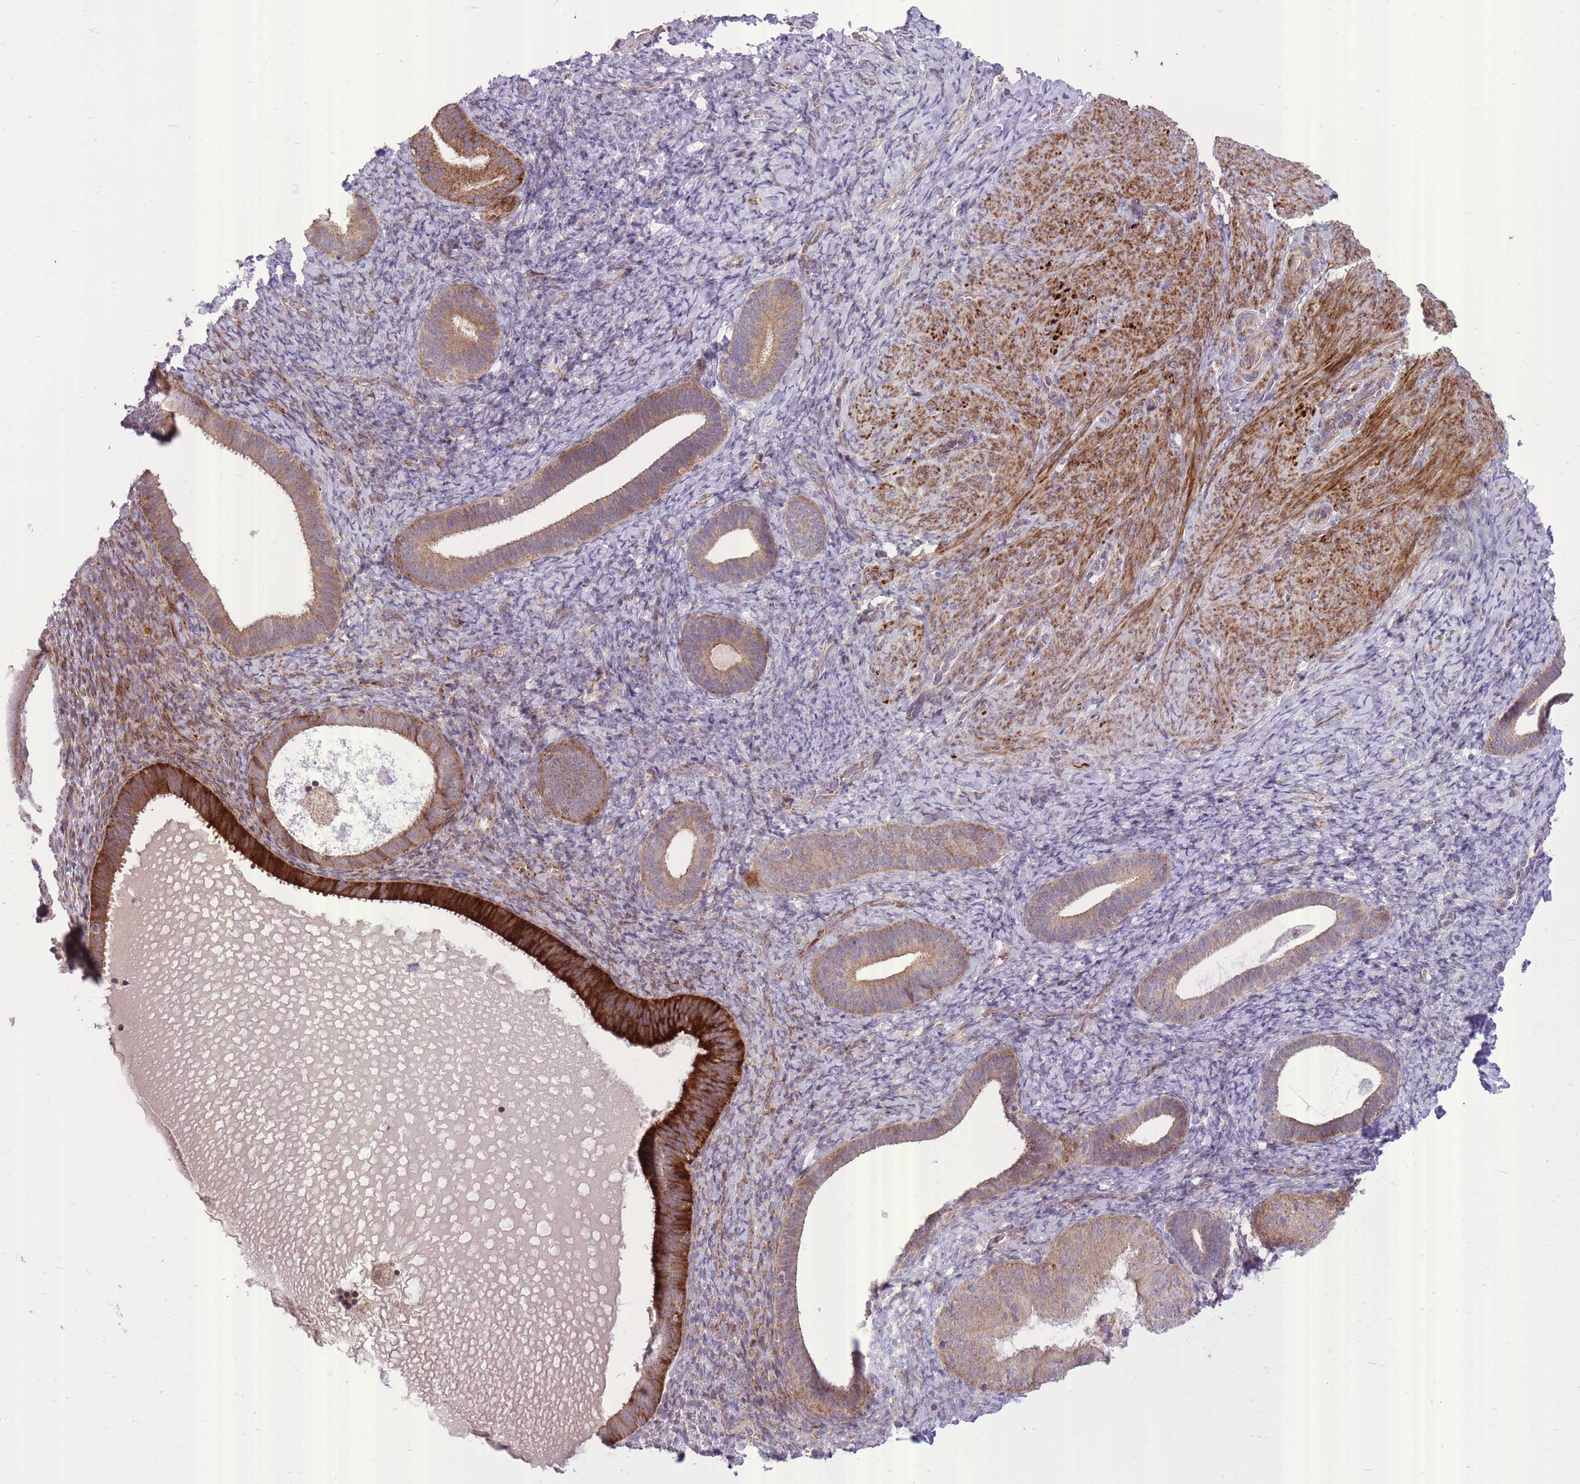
{"staining": {"intensity": "weak", "quantity": "<25%", "location": "cytoplasmic/membranous"}, "tissue": "endometrium", "cell_type": "Cells in endometrial stroma", "image_type": "normal", "snomed": [{"axis": "morphology", "description": "Normal tissue, NOS"}, {"axis": "topography", "description": "Endometrium"}], "caption": "Micrograph shows no protein expression in cells in endometrial stroma of benign endometrium.", "gene": "SLC4A4", "patient": {"sex": "female", "age": 65}}